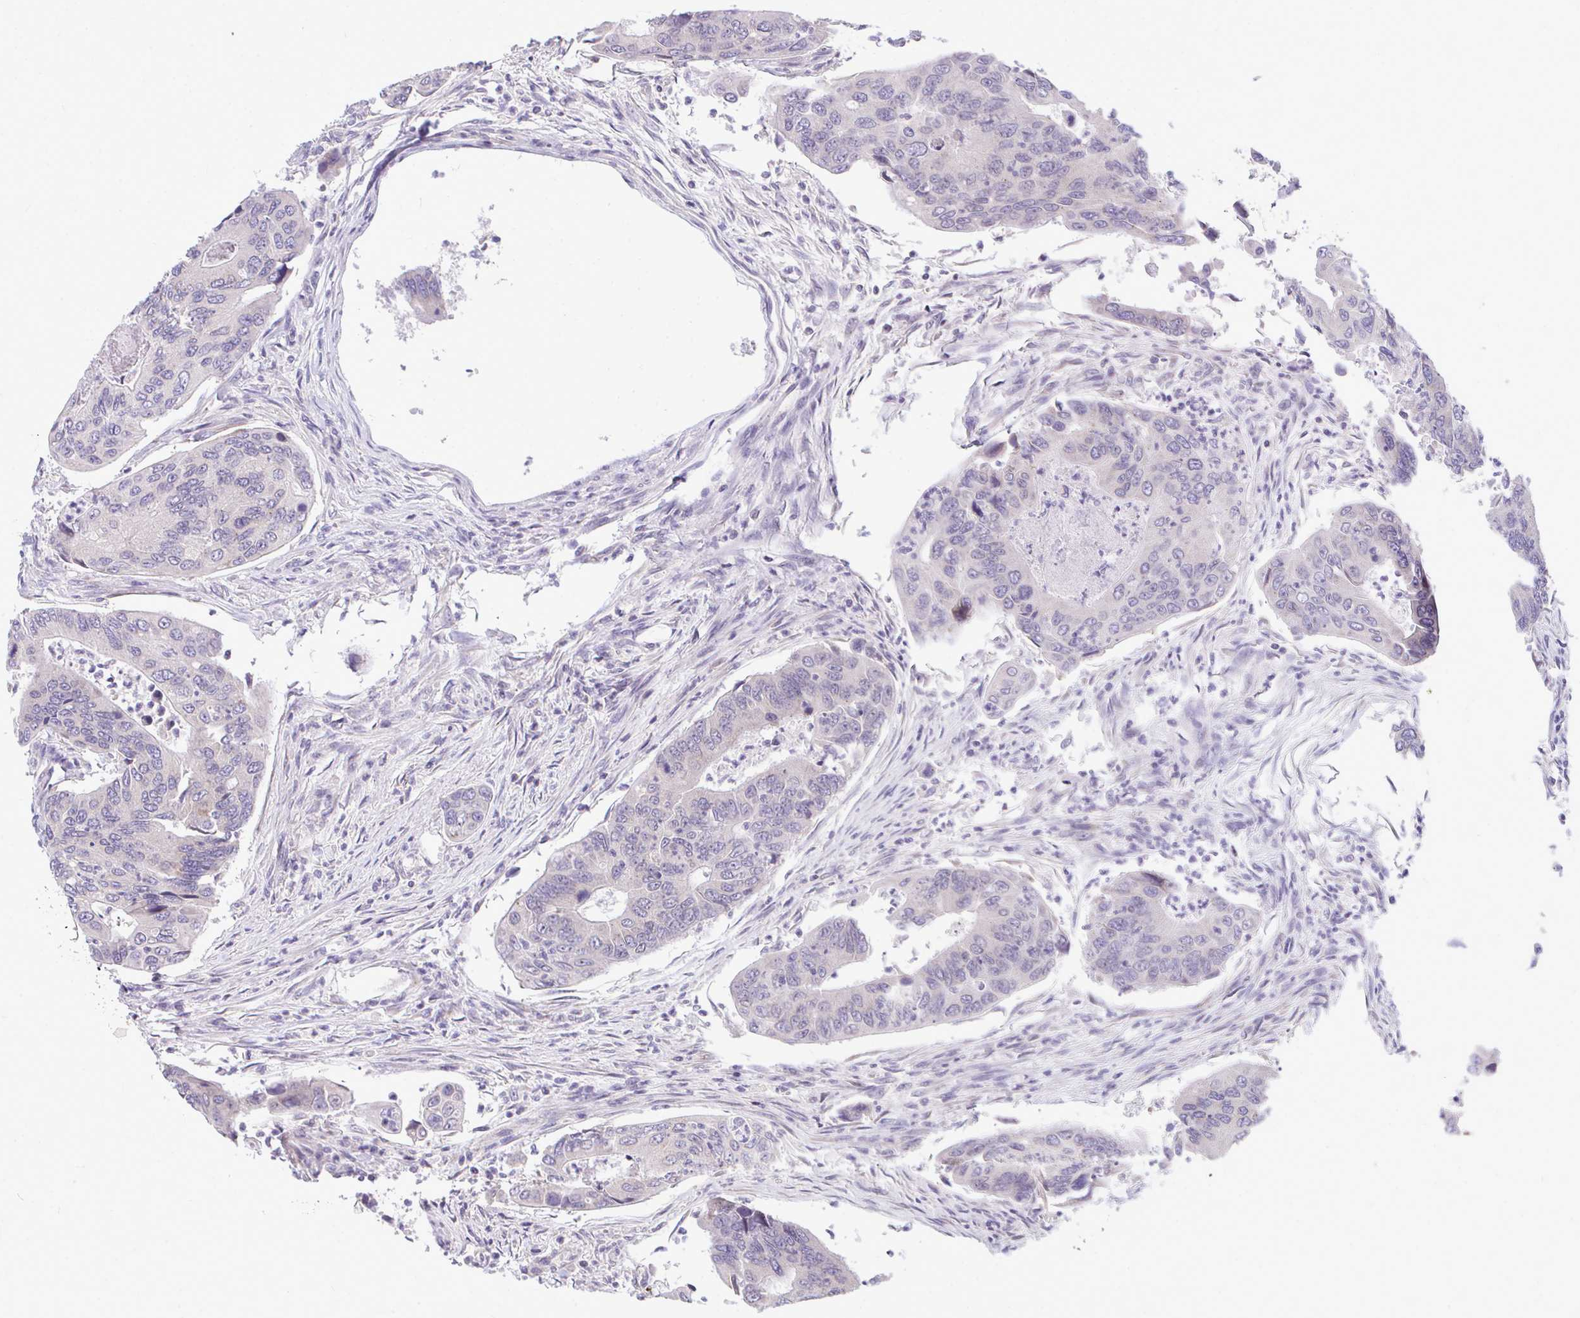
{"staining": {"intensity": "negative", "quantity": "none", "location": "none"}, "tissue": "colorectal cancer", "cell_type": "Tumor cells", "image_type": "cancer", "snomed": [{"axis": "morphology", "description": "Adenocarcinoma, NOS"}, {"axis": "topography", "description": "Colon"}], "caption": "This is a photomicrograph of immunohistochemistry (IHC) staining of colorectal cancer (adenocarcinoma), which shows no expression in tumor cells.", "gene": "PIGK", "patient": {"sex": "female", "age": 67}}